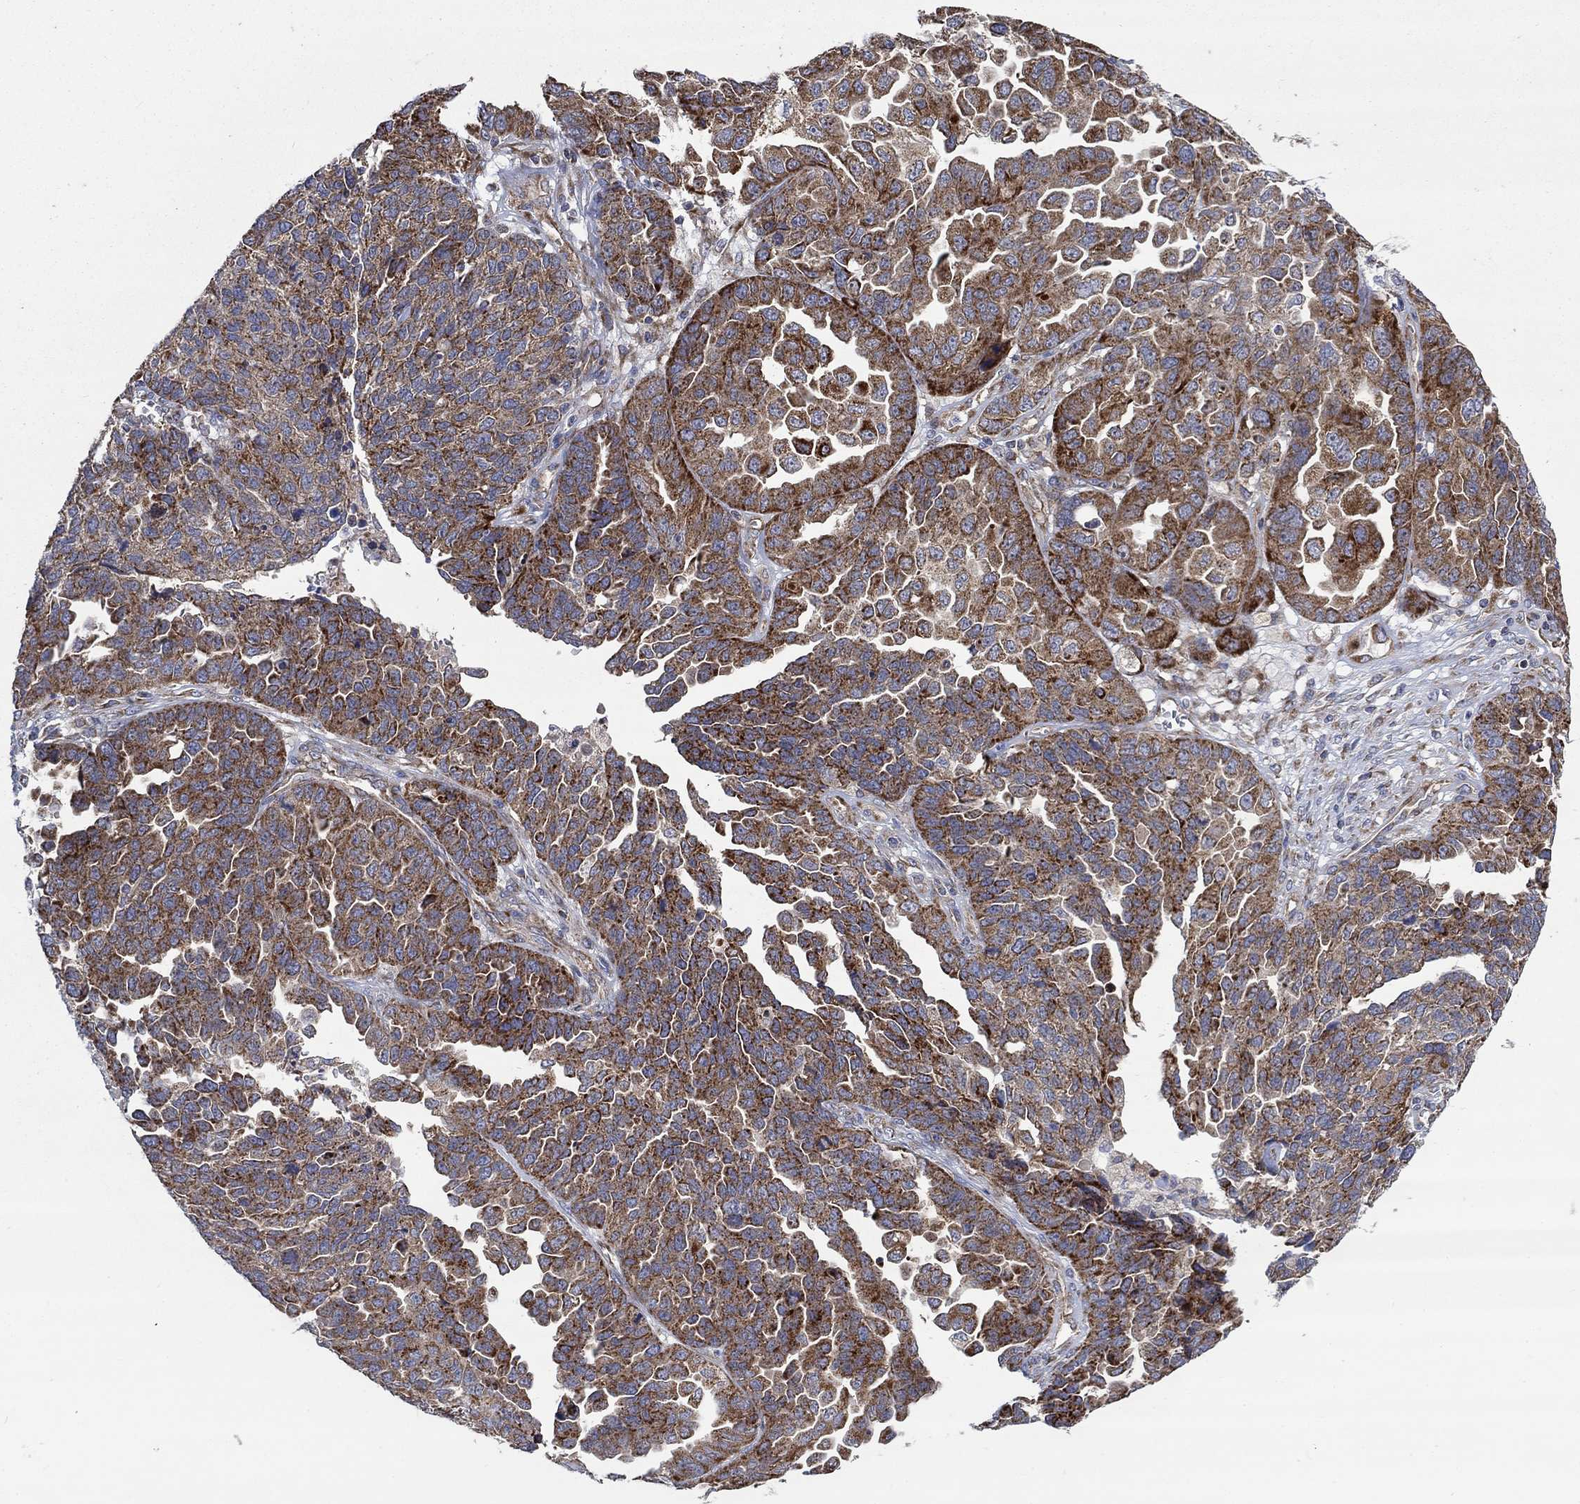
{"staining": {"intensity": "strong", "quantity": "25%-75%", "location": "cytoplasmic/membranous"}, "tissue": "ovarian cancer", "cell_type": "Tumor cells", "image_type": "cancer", "snomed": [{"axis": "morphology", "description": "Cystadenocarcinoma, serous, NOS"}, {"axis": "topography", "description": "Ovary"}], "caption": "A histopathology image showing strong cytoplasmic/membranous positivity in about 25%-75% of tumor cells in ovarian cancer, as visualized by brown immunohistochemical staining.", "gene": "RPLP0", "patient": {"sex": "female", "age": 87}}